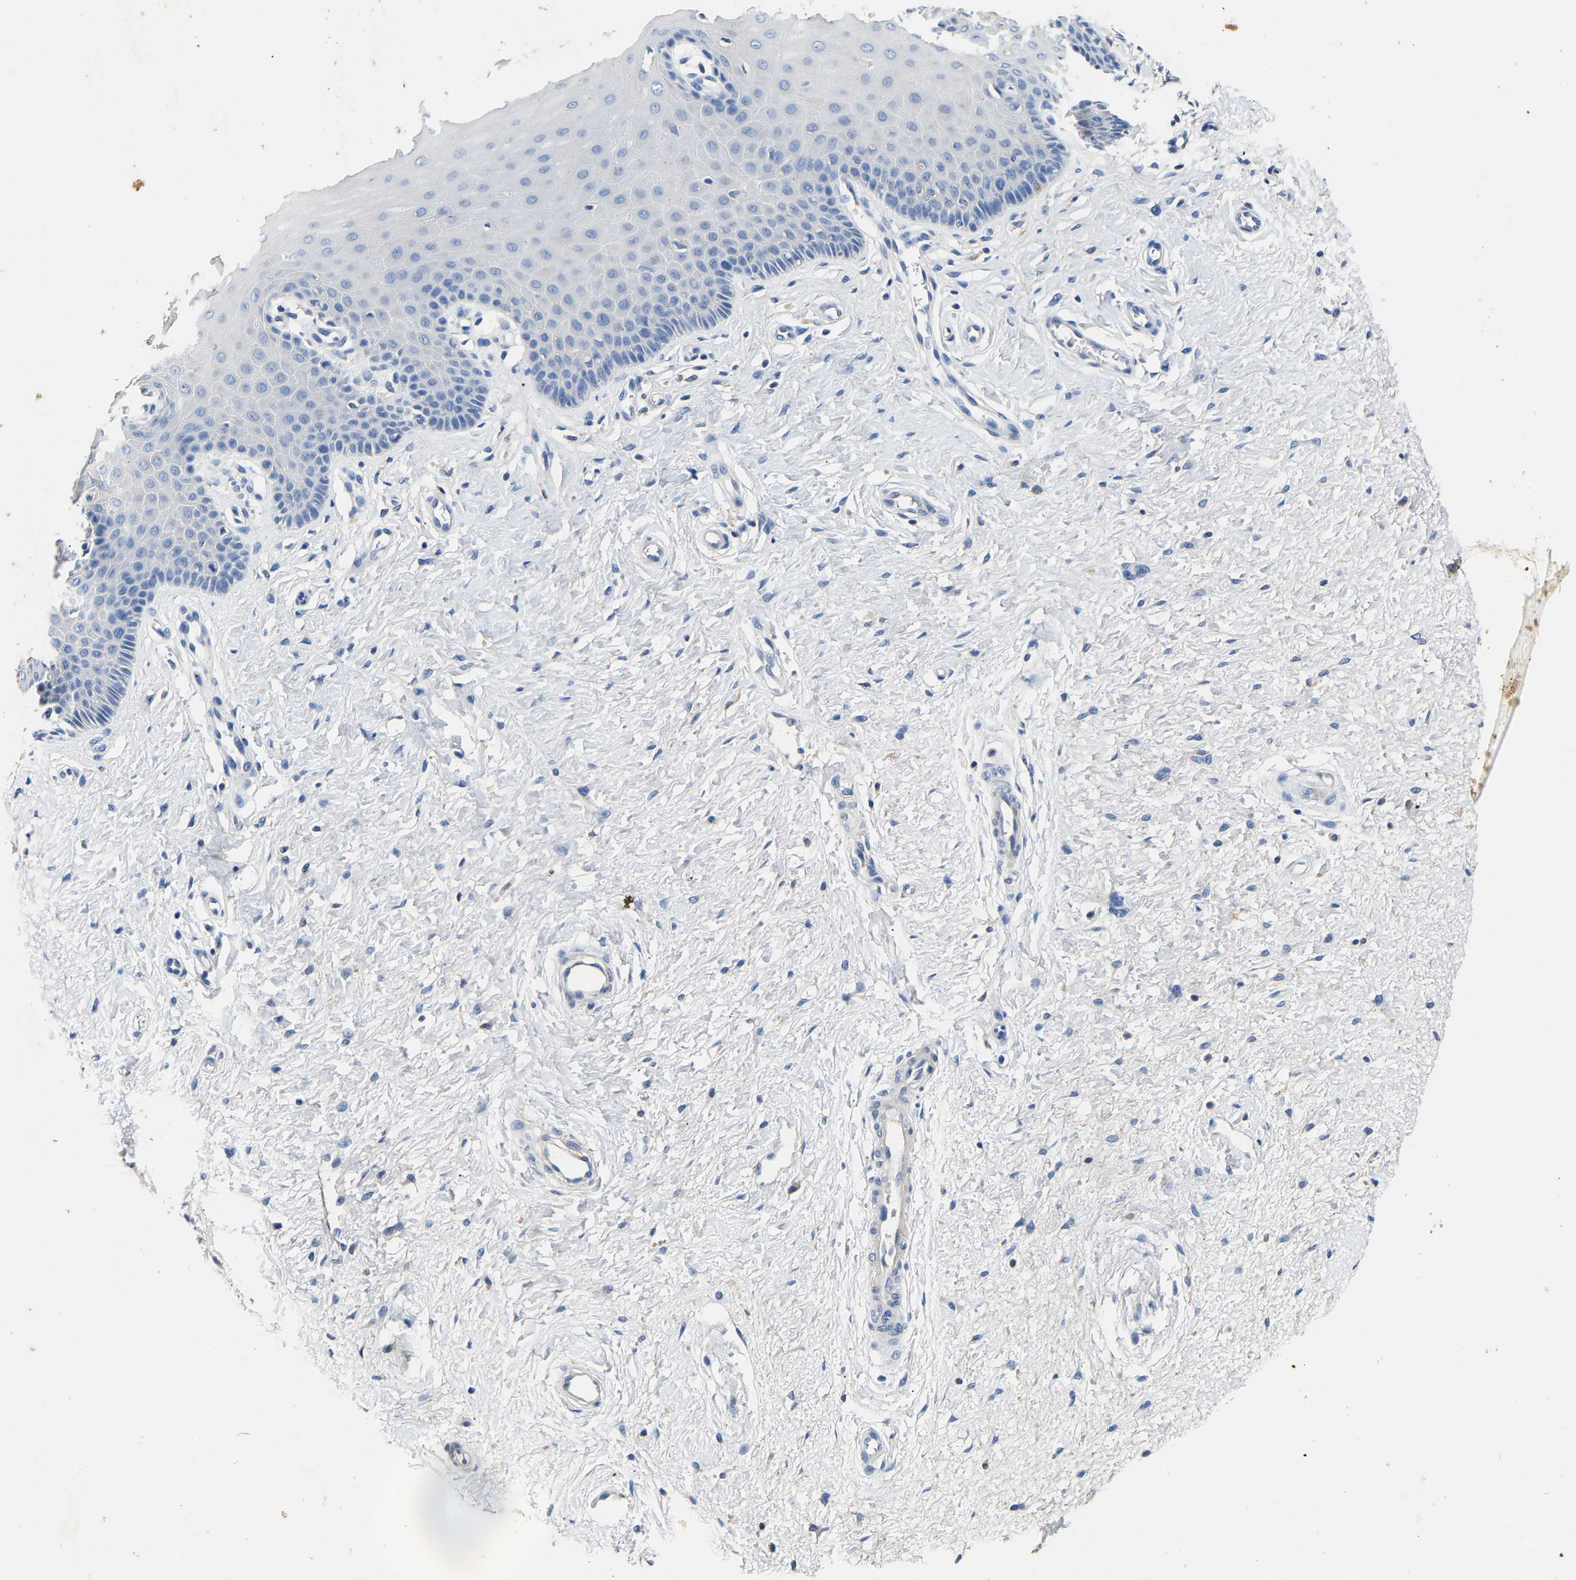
{"staining": {"intensity": "negative", "quantity": "none", "location": "none"}, "tissue": "cervix", "cell_type": "Squamous epithelial cells", "image_type": "normal", "snomed": [{"axis": "morphology", "description": "Normal tissue, NOS"}, {"axis": "topography", "description": "Cervix"}], "caption": "IHC of unremarkable cervix displays no expression in squamous epithelial cells. The staining was performed using DAB (3,3'-diaminobenzidine) to visualize the protein expression in brown, while the nuclei were stained in blue with hematoxylin (Magnification: 20x).", "gene": "SLCO2B1", "patient": {"sex": "female", "age": 55}}